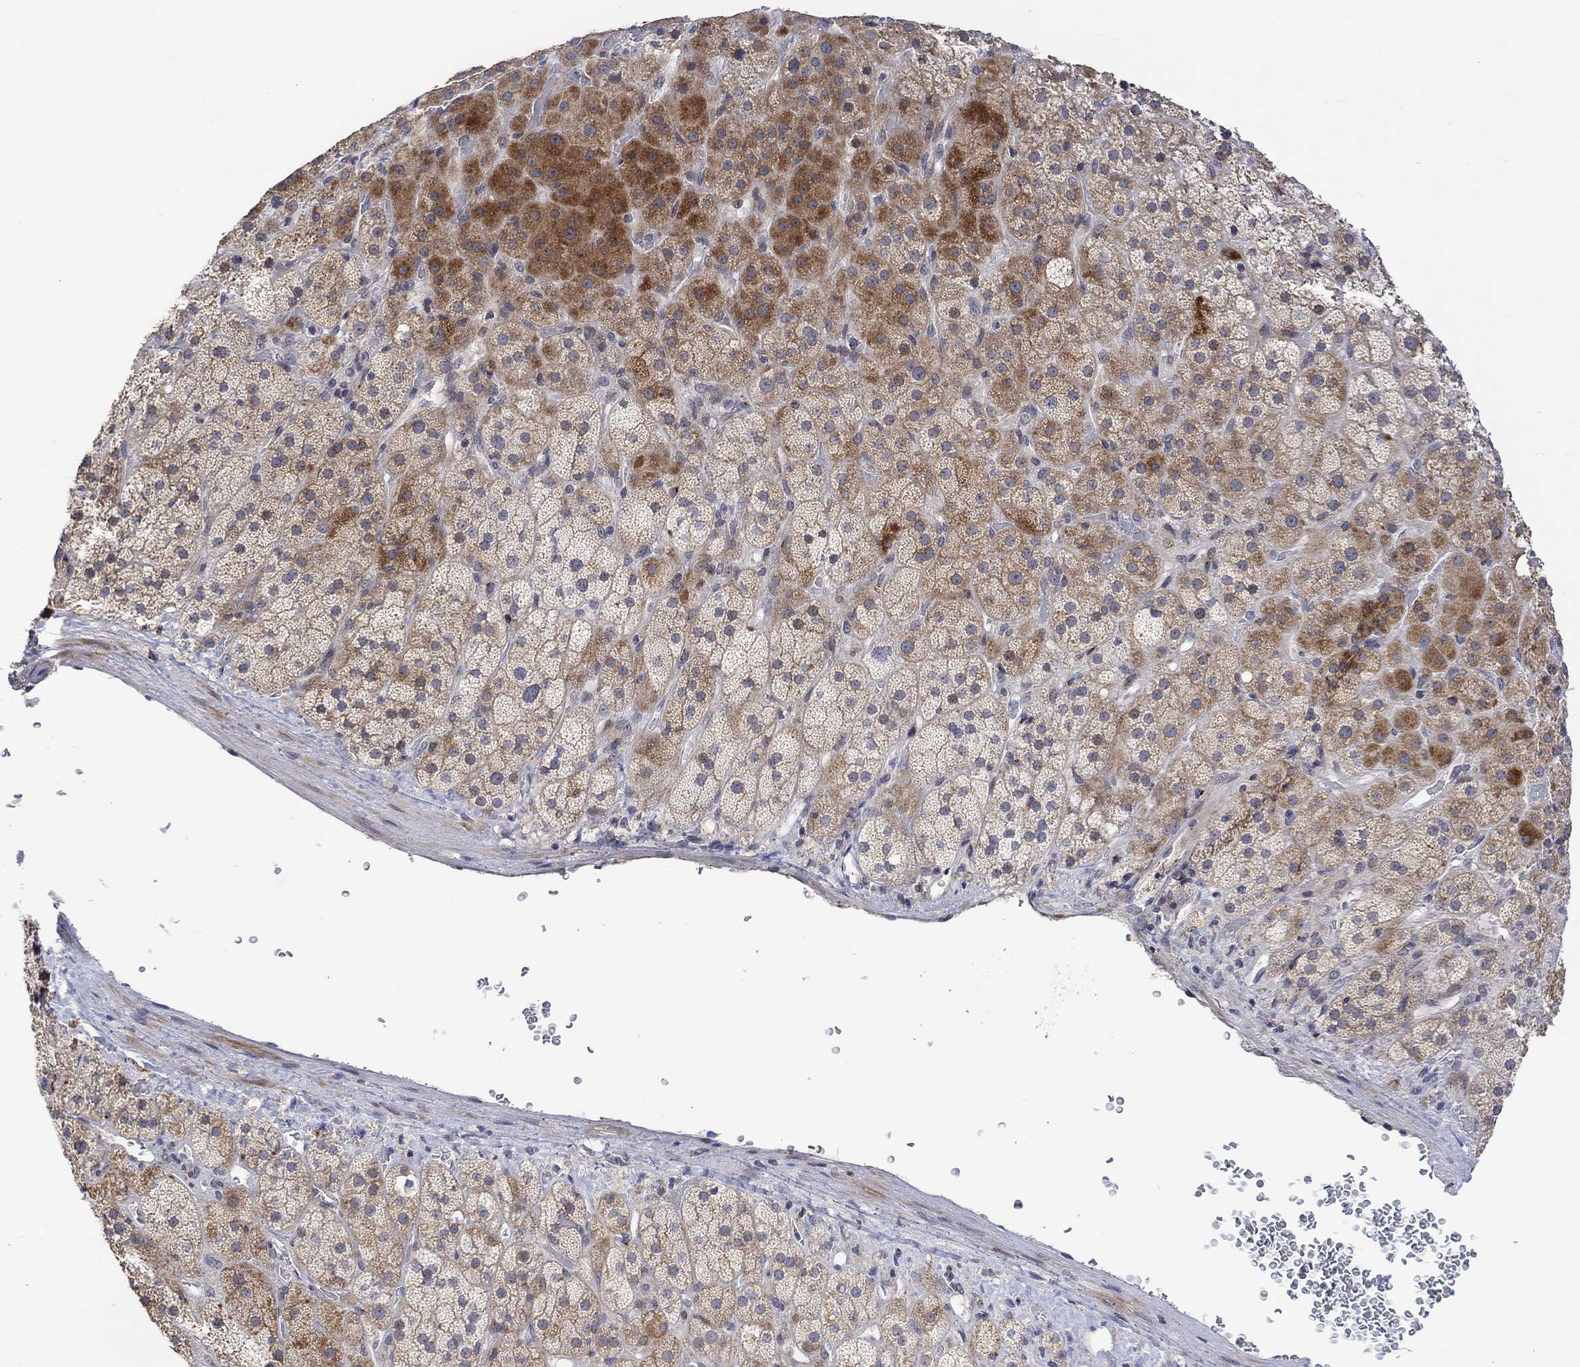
{"staining": {"intensity": "strong", "quantity": "25%-75%", "location": "cytoplasmic/membranous"}, "tissue": "adrenal gland", "cell_type": "Glandular cells", "image_type": "normal", "snomed": [{"axis": "morphology", "description": "Normal tissue, NOS"}, {"axis": "topography", "description": "Adrenal gland"}], "caption": "Adrenal gland stained with DAB (3,3'-diaminobenzidine) immunohistochemistry (IHC) shows high levels of strong cytoplasmic/membranous positivity in about 25%-75% of glandular cells.", "gene": "SLC48A1", "patient": {"sex": "male", "age": 57}}